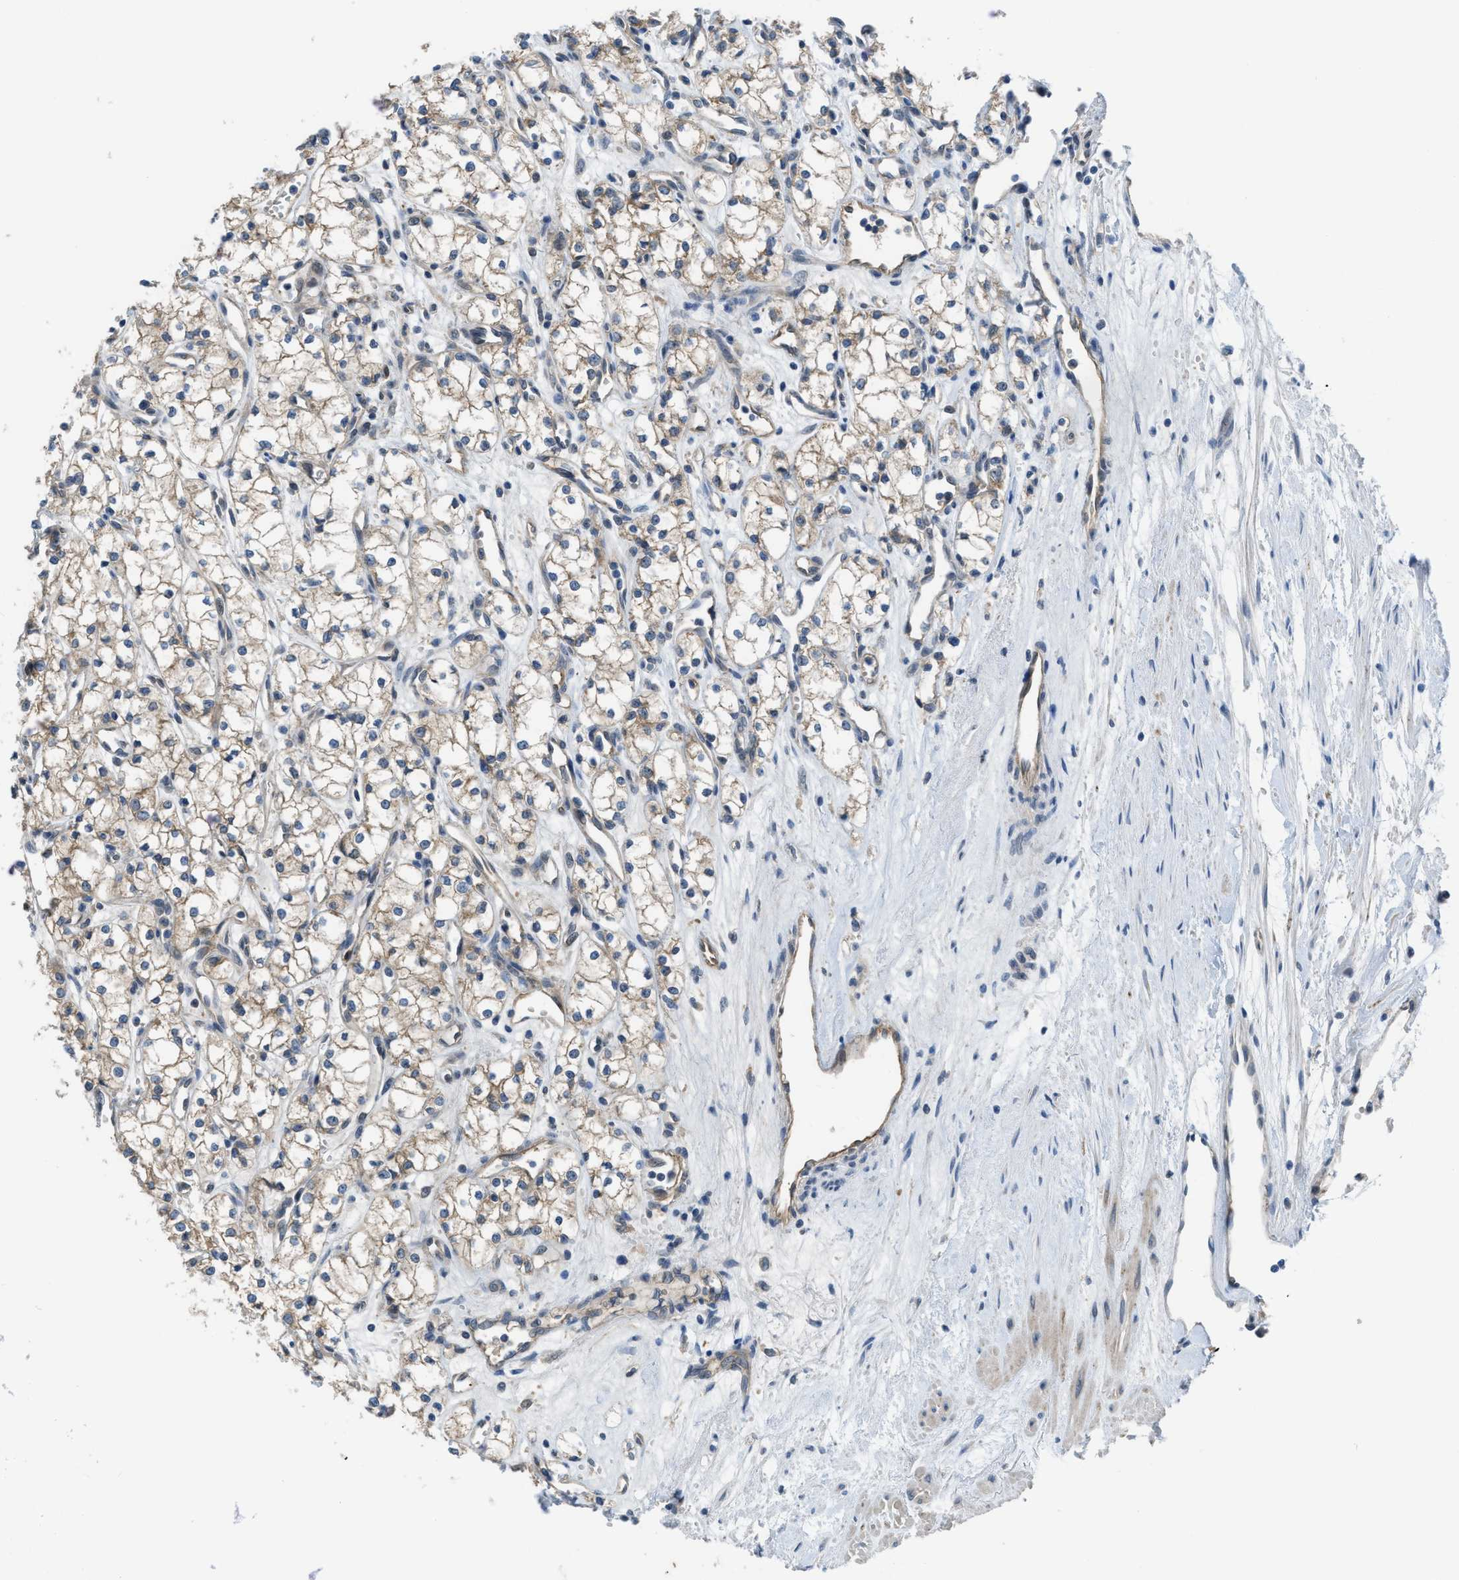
{"staining": {"intensity": "weak", "quantity": ">75%", "location": "cytoplasmic/membranous"}, "tissue": "renal cancer", "cell_type": "Tumor cells", "image_type": "cancer", "snomed": [{"axis": "morphology", "description": "Adenocarcinoma, NOS"}, {"axis": "topography", "description": "Kidney"}], "caption": "Immunohistochemistry image of neoplastic tissue: human renal adenocarcinoma stained using IHC displays low levels of weak protein expression localized specifically in the cytoplasmic/membranous of tumor cells, appearing as a cytoplasmic/membranous brown color.", "gene": "BAZ2B", "patient": {"sex": "male", "age": 59}}